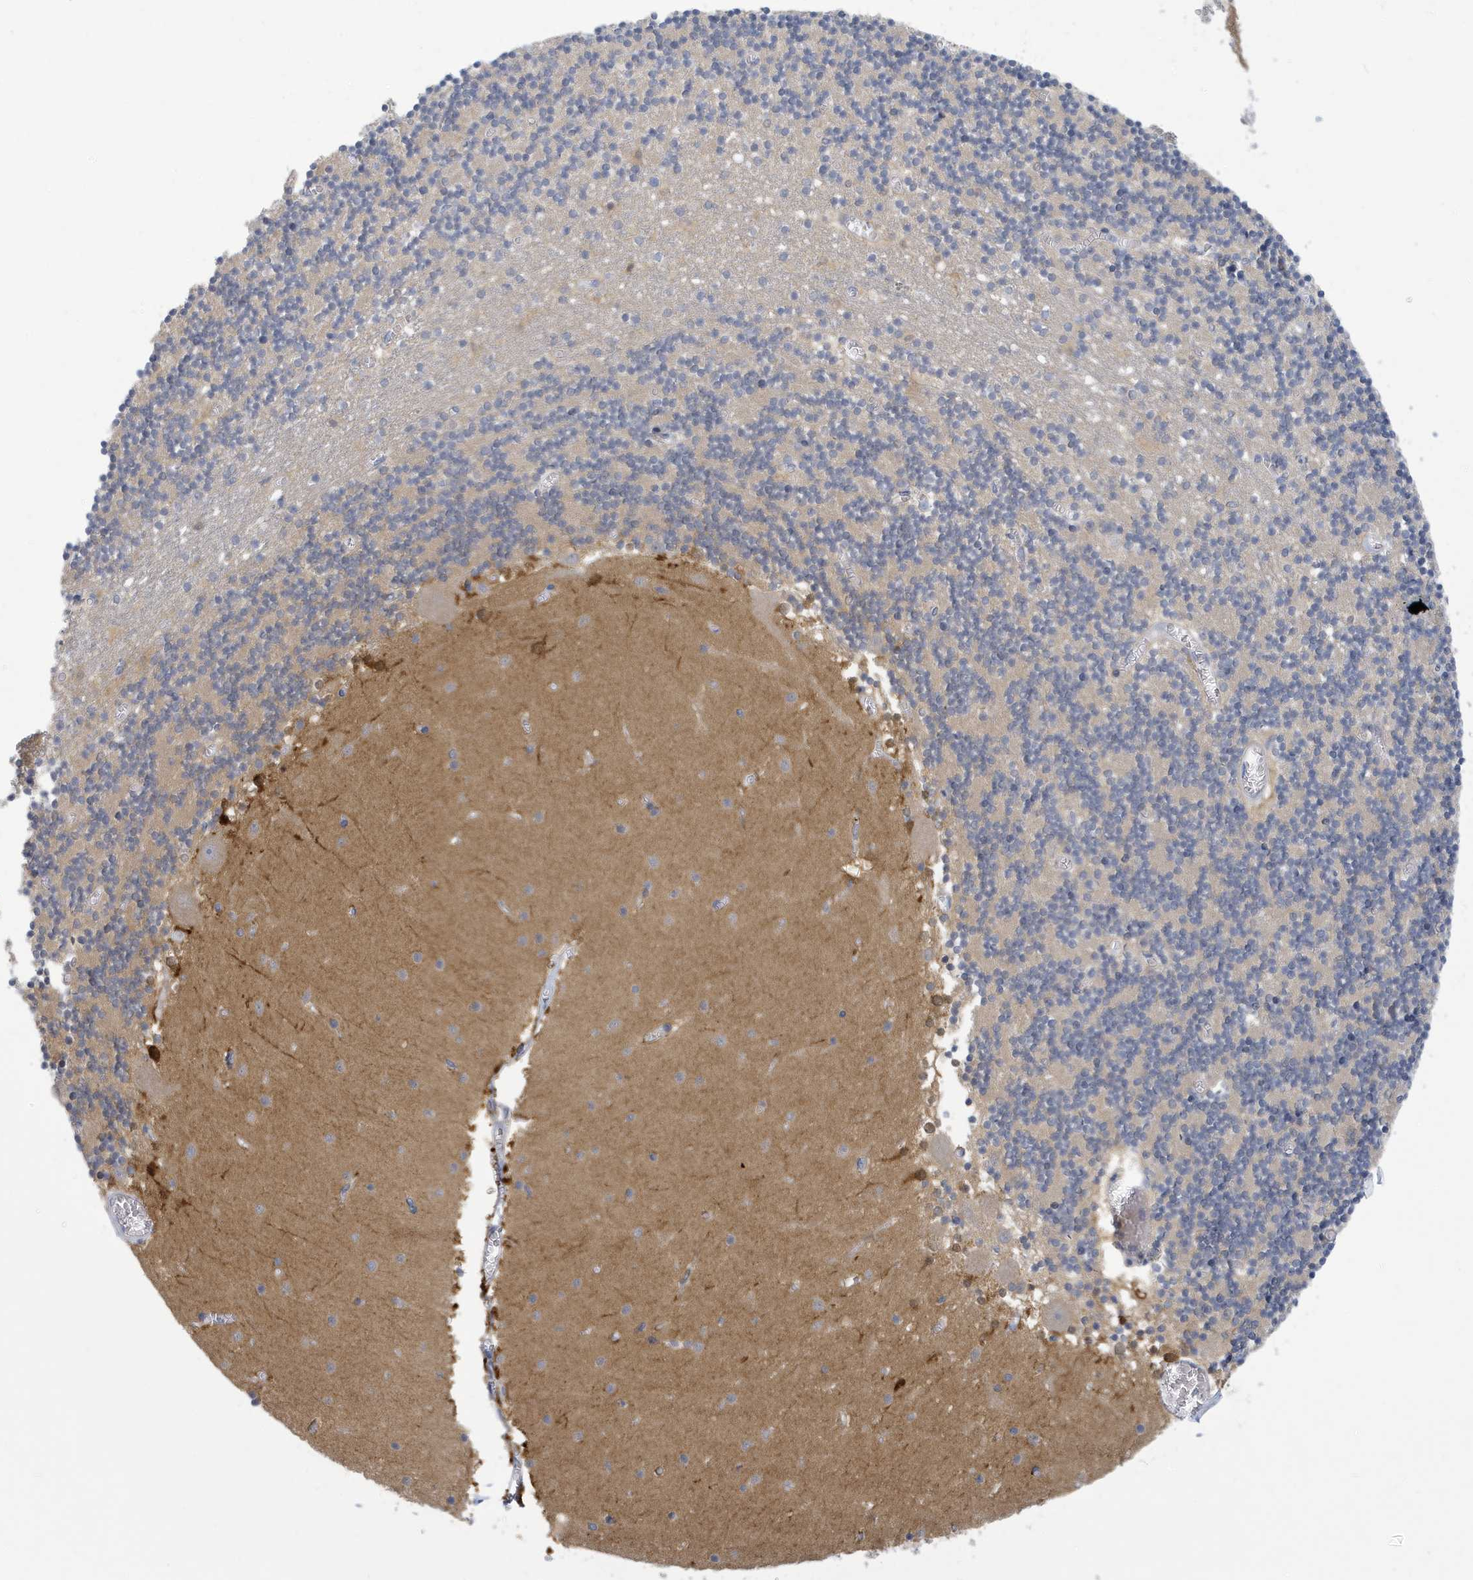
{"staining": {"intensity": "negative", "quantity": "none", "location": "none"}, "tissue": "cerebellum", "cell_type": "Cells in granular layer", "image_type": "normal", "snomed": [{"axis": "morphology", "description": "Normal tissue, NOS"}, {"axis": "topography", "description": "Cerebellum"}], "caption": "The IHC histopathology image has no significant staining in cells in granular layer of cerebellum. Brightfield microscopy of immunohistochemistry (IHC) stained with DAB (3,3'-diaminobenzidine) (brown) and hematoxylin (blue), captured at high magnification.", "gene": "VTA1", "patient": {"sex": "female", "age": 28}}